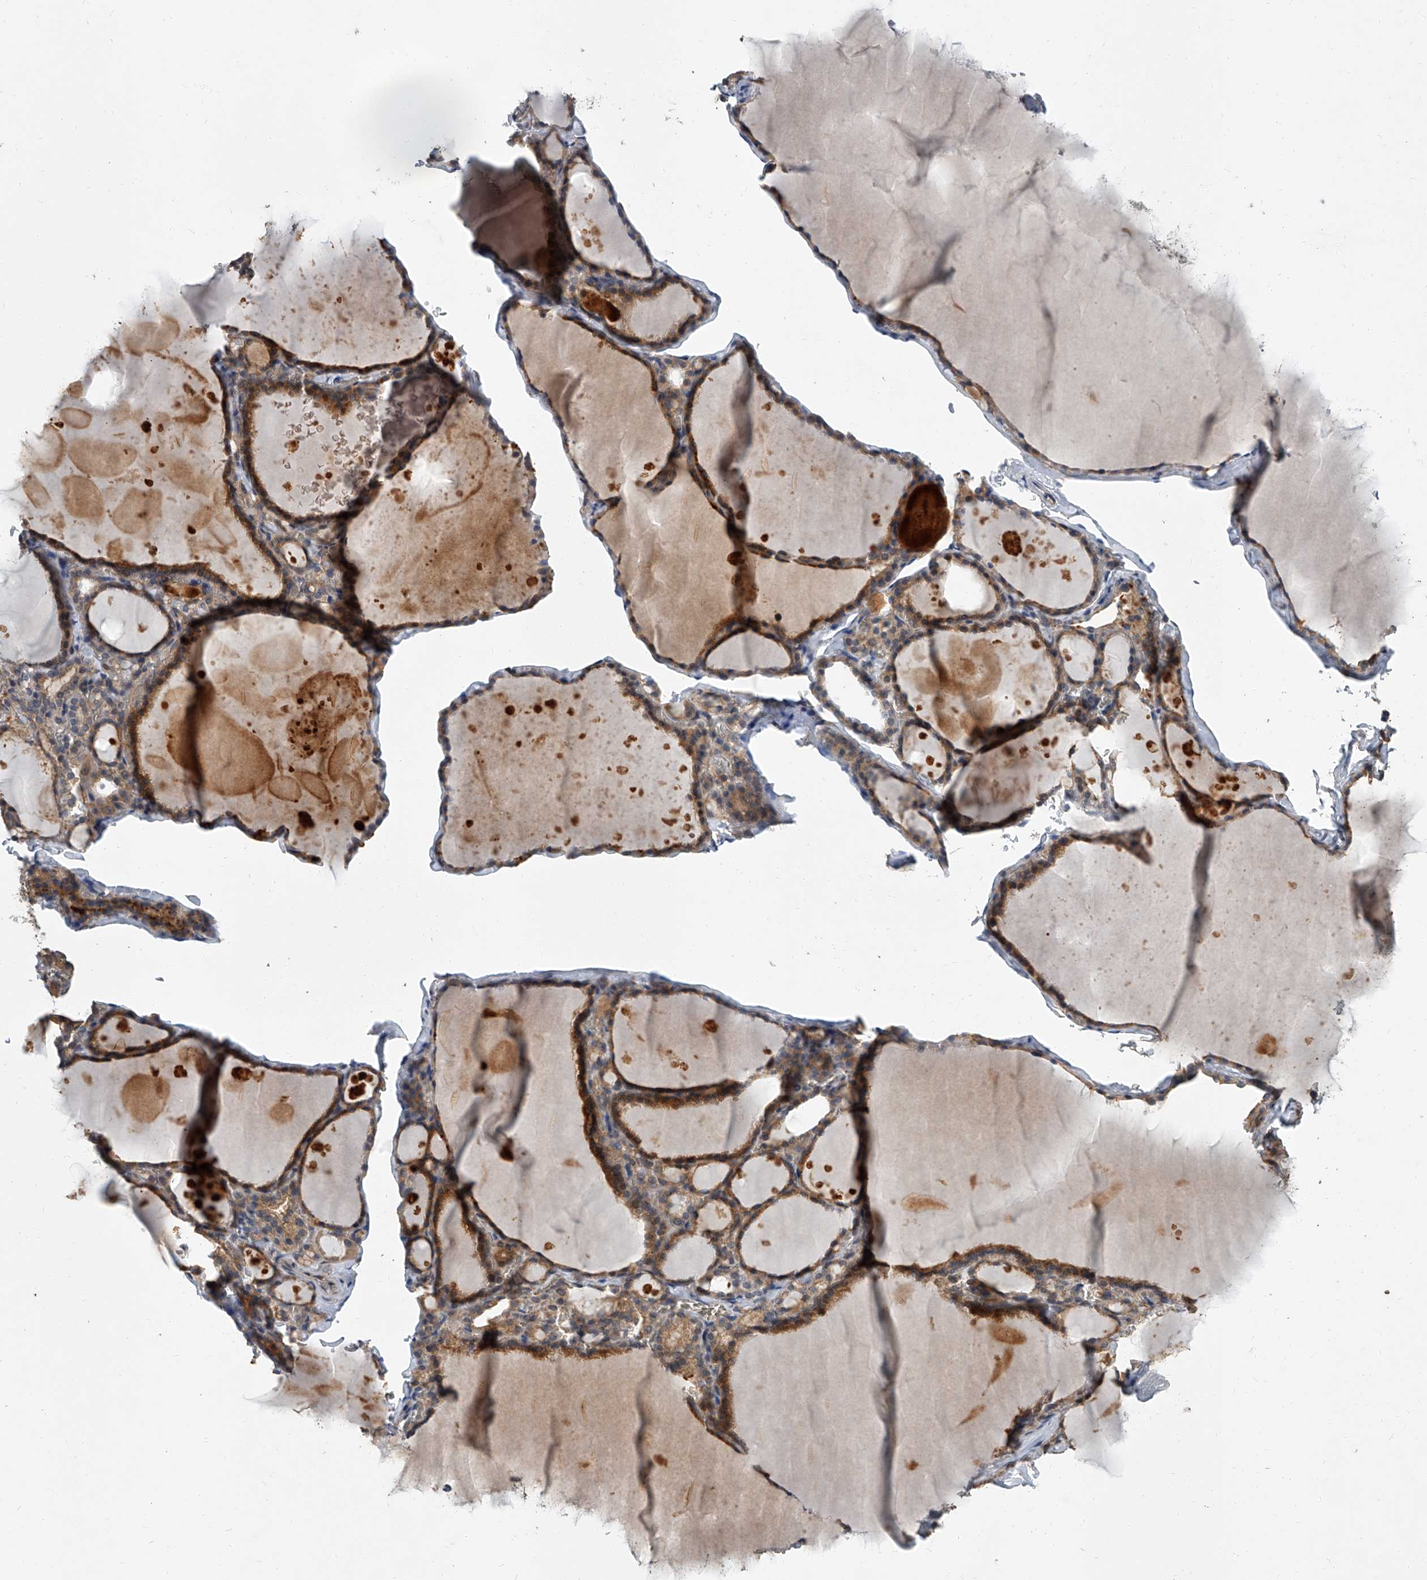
{"staining": {"intensity": "moderate", "quantity": ">75%", "location": "cytoplasmic/membranous"}, "tissue": "thyroid gland", "cell_type": "Glandular cells", "image_type": "normal", "snomed": [{"axis": "morphology", "description": "Normal tissue, NOS"}, {"axis": "topography", "description": "Thyroid gland"}], "caption": "Immunohistochemical staining of unremarkable thyroid gland shows medium levels of moderate cytoplasmic/membranous positivity in about >75% of glandular cells. The staining is performed using DAB (3,3'-diaminobenzidine) brown chromogen to label protein expression. The nuclei are counter-stained blue using hematoxylin.", "gene": "JAG2", "patient": {"sex": "male", "age": 56}}